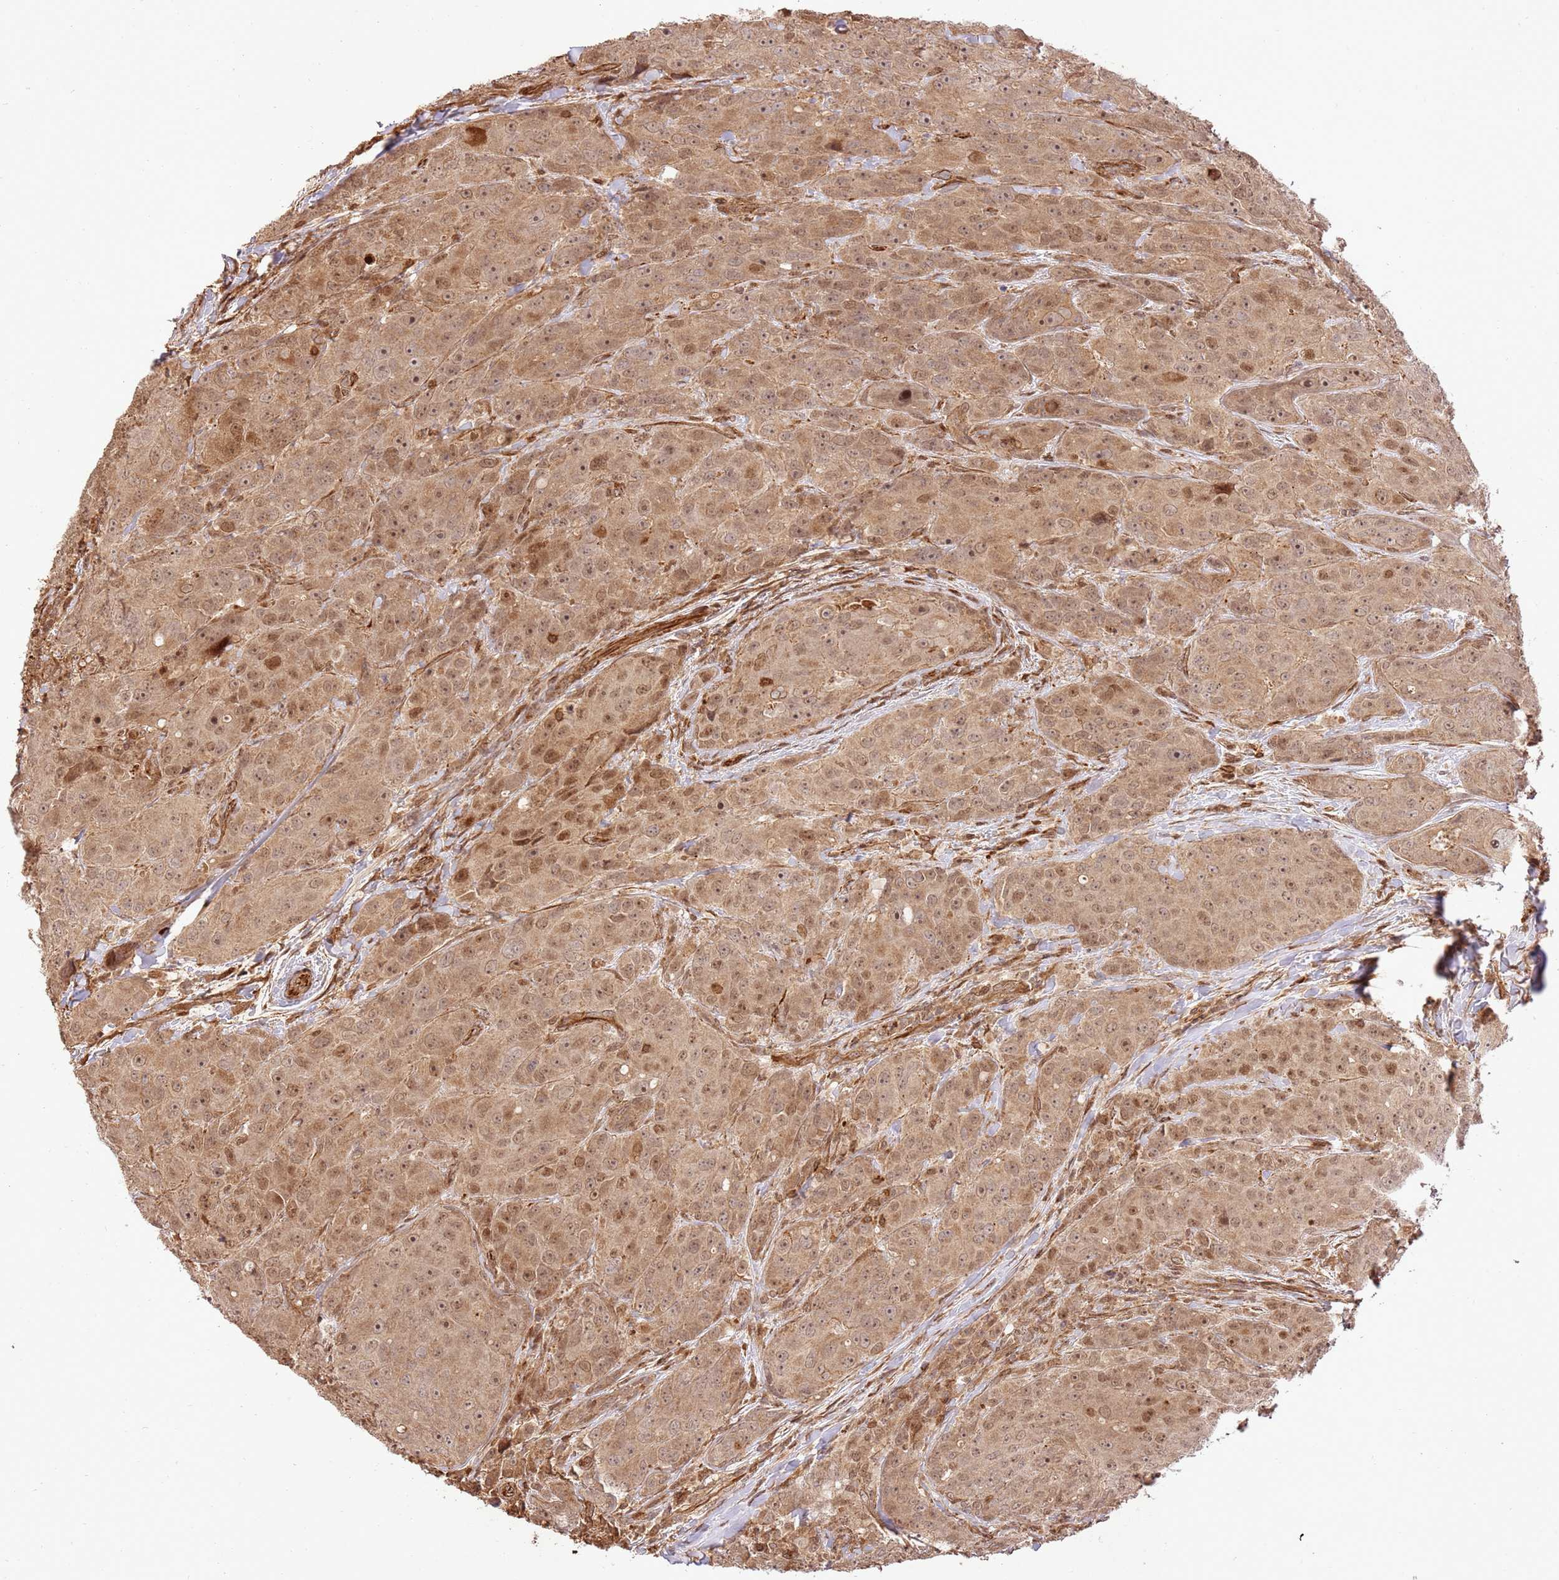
{"staining": {"intensity": "moderate", "quantity": ">75%", "location": "cytoplasmic/membranous,nuclear"}, "tissue": "breast cancer", "cell_type": "Tumor cells", "image_type": "cancer", "snomed": [{"axis": "morphology", "description": "Duct carcinoma"}, {"axis": "topography", "description": "Breast"}], "caption": "An IHC histopathology image of tumor tissue is shown. Protein staining in brown shows moderate cytoplasmic/membranous and nuclear positivity in infiltrating ductal carcinoma (breast) within tumor cells.", "gene": "KATNAL2", "patient": {"sex": "female", "age": 43}}